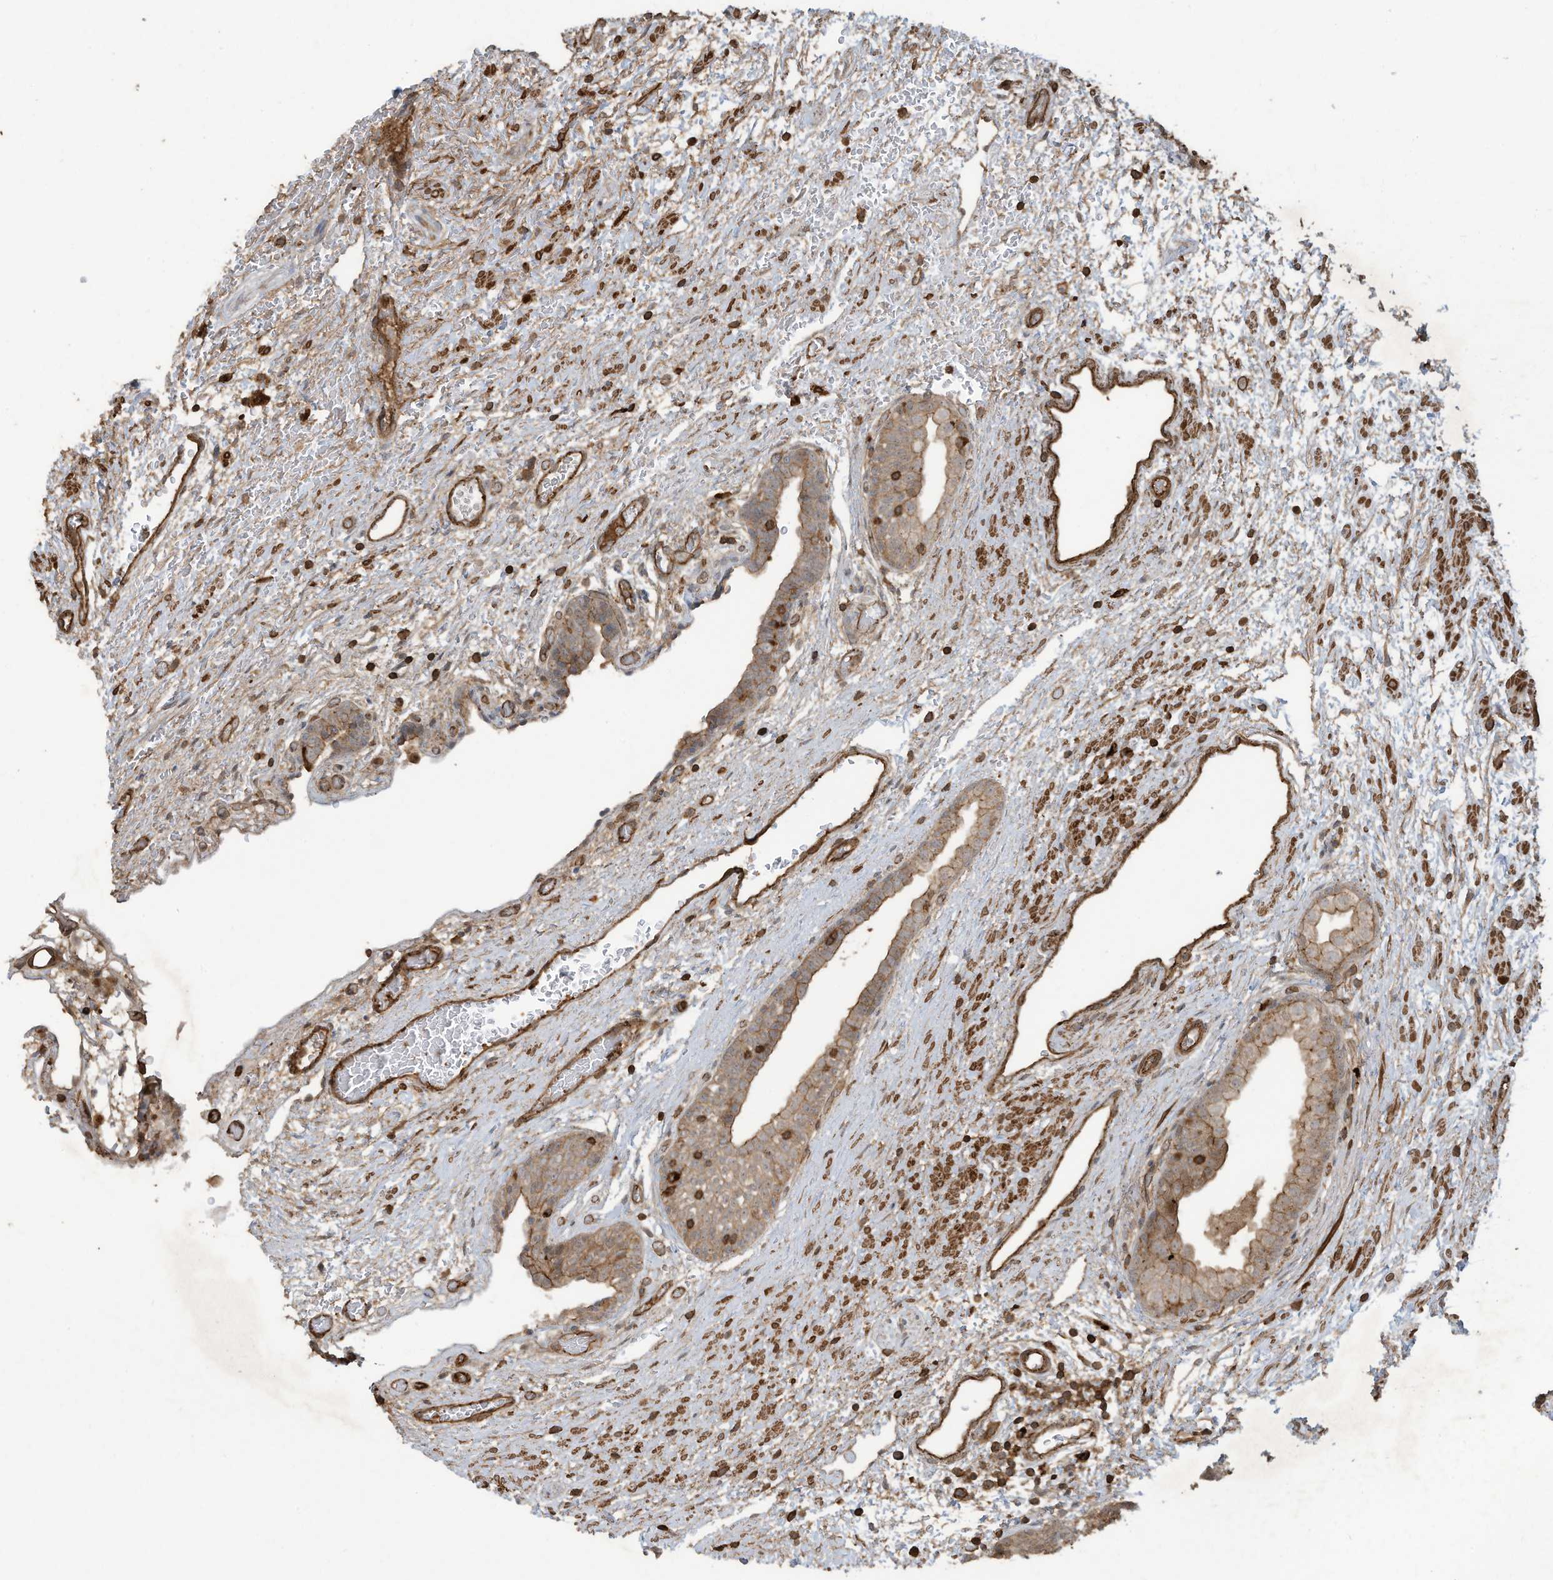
{"staining": {"intensity": "moderate", "quantity": "25%-75%", "location": "cytoplasmic/membranous"}, "tissue": "prostate", "cell_type": "Glandular cells", "image_type": "normal", "snomed": [{"axis": "morphology", "description": "Normal tissue, NOS"}, {"axis": "topography", "description": "Prostate"}], "caption": "Glandular cells show moderate cytoplasmic/membranous expression in approximately 25%-75% of cells in normal prostate. The staining is performed using DAB brown chromogen to label protein expression. The nuclei are counter-stained blue using hematoxylin.", "gene": "DDIT4", "patient": {"sex": "male", "age": 48}}